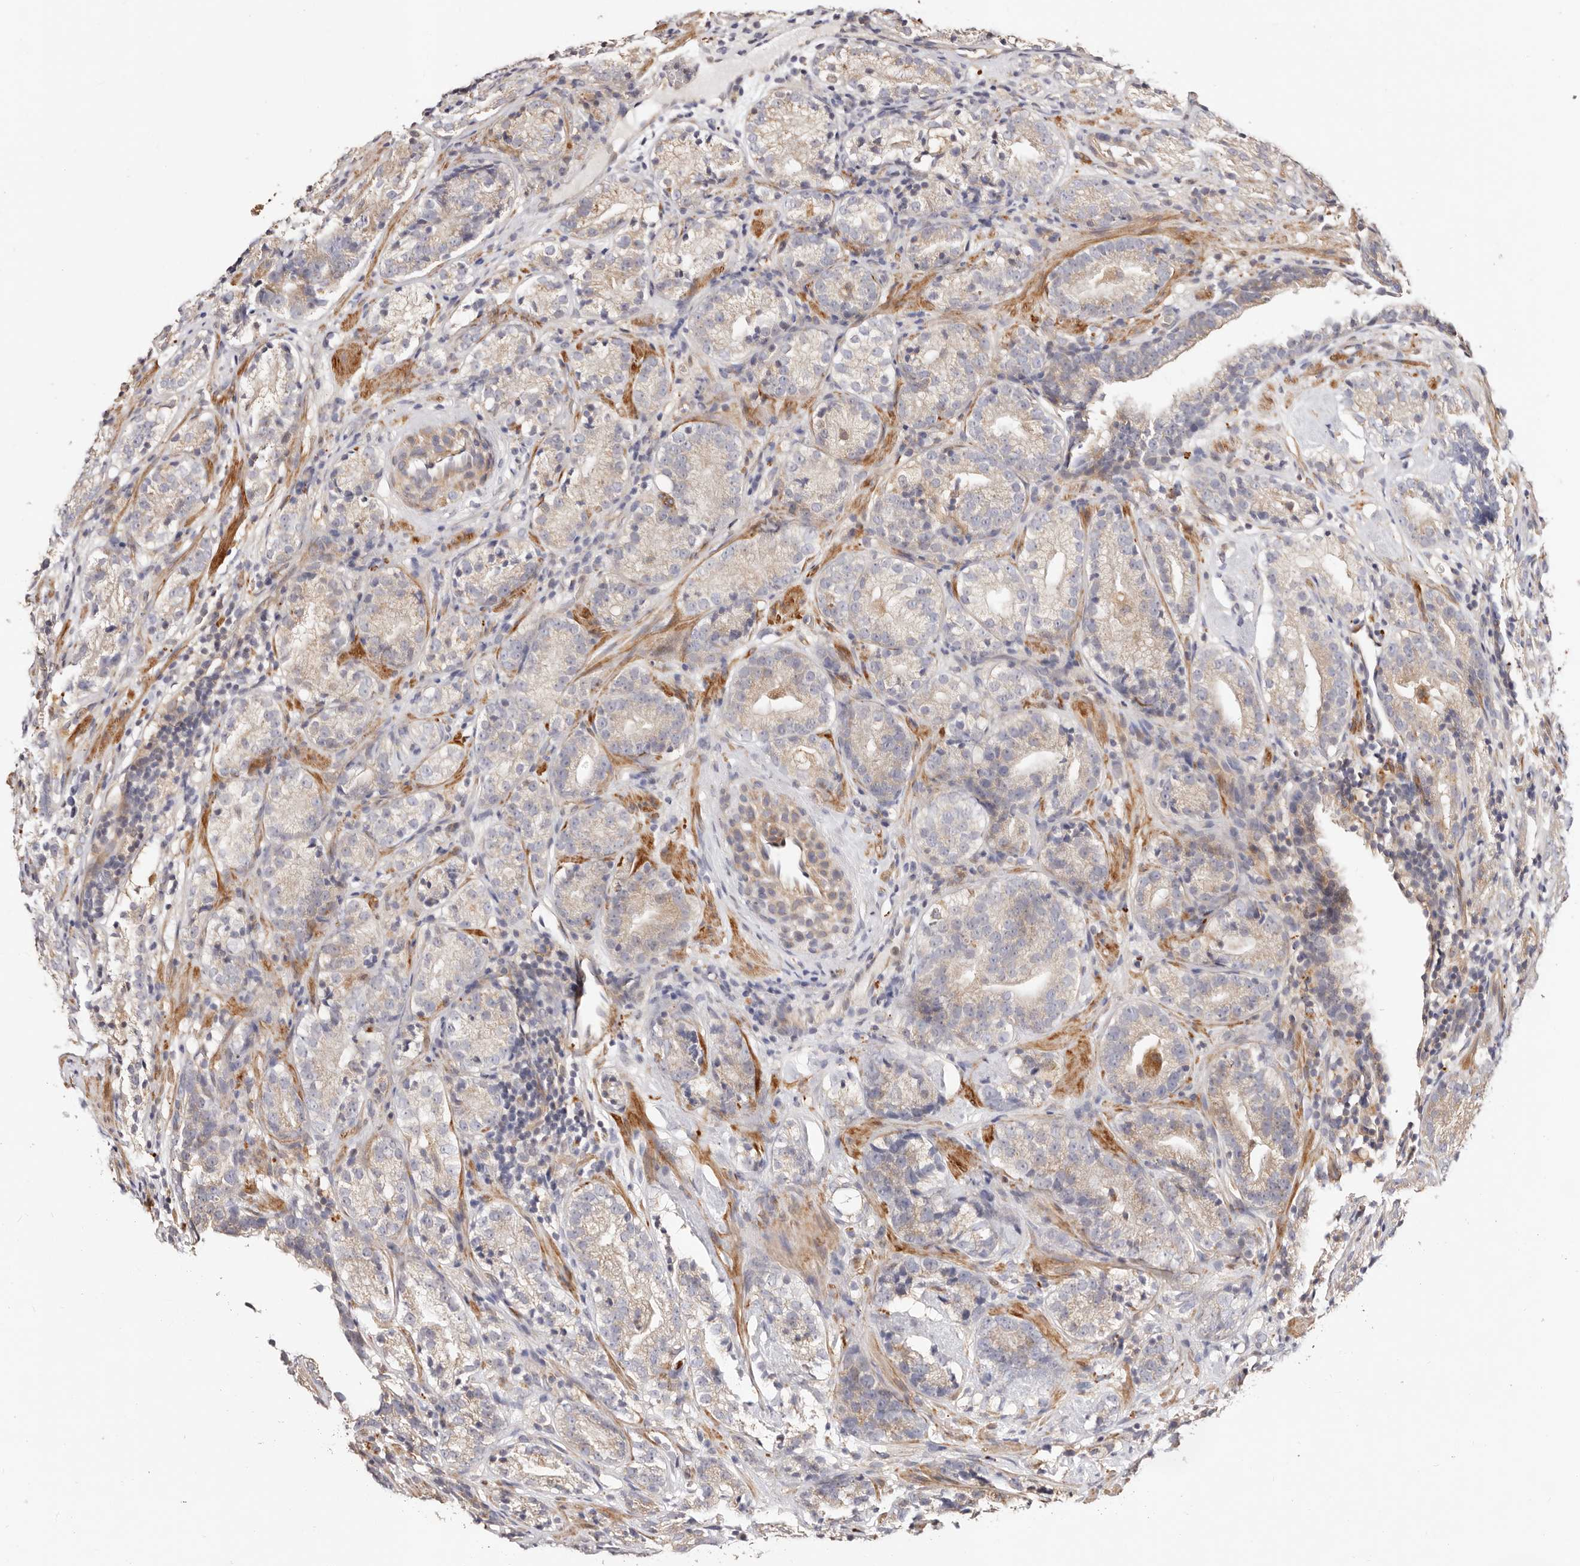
{"staining": {"intensity": "weak", "quantity": "25%-75%", "location": "cytoplasmic/membranous"}, "tissue": "prostate cancer", "cell_type": "Tumor cells", "image_type": "cancer", "snomed": [{"axis": "morphology", "description": "Adenocarcinoma, High grade"}, {"axis": "topography", "description": "Prostate"}], "caption": "DAB immunohistochemical staining of human prostate cancer (adenocarcinoma (high-grade)) exhibits weak cytoplasmic/membranous protein positivity in about 25%-75% of tumor cells.", "gene": "MAPK1", "patient": {"sex": "male", "age": 56}}